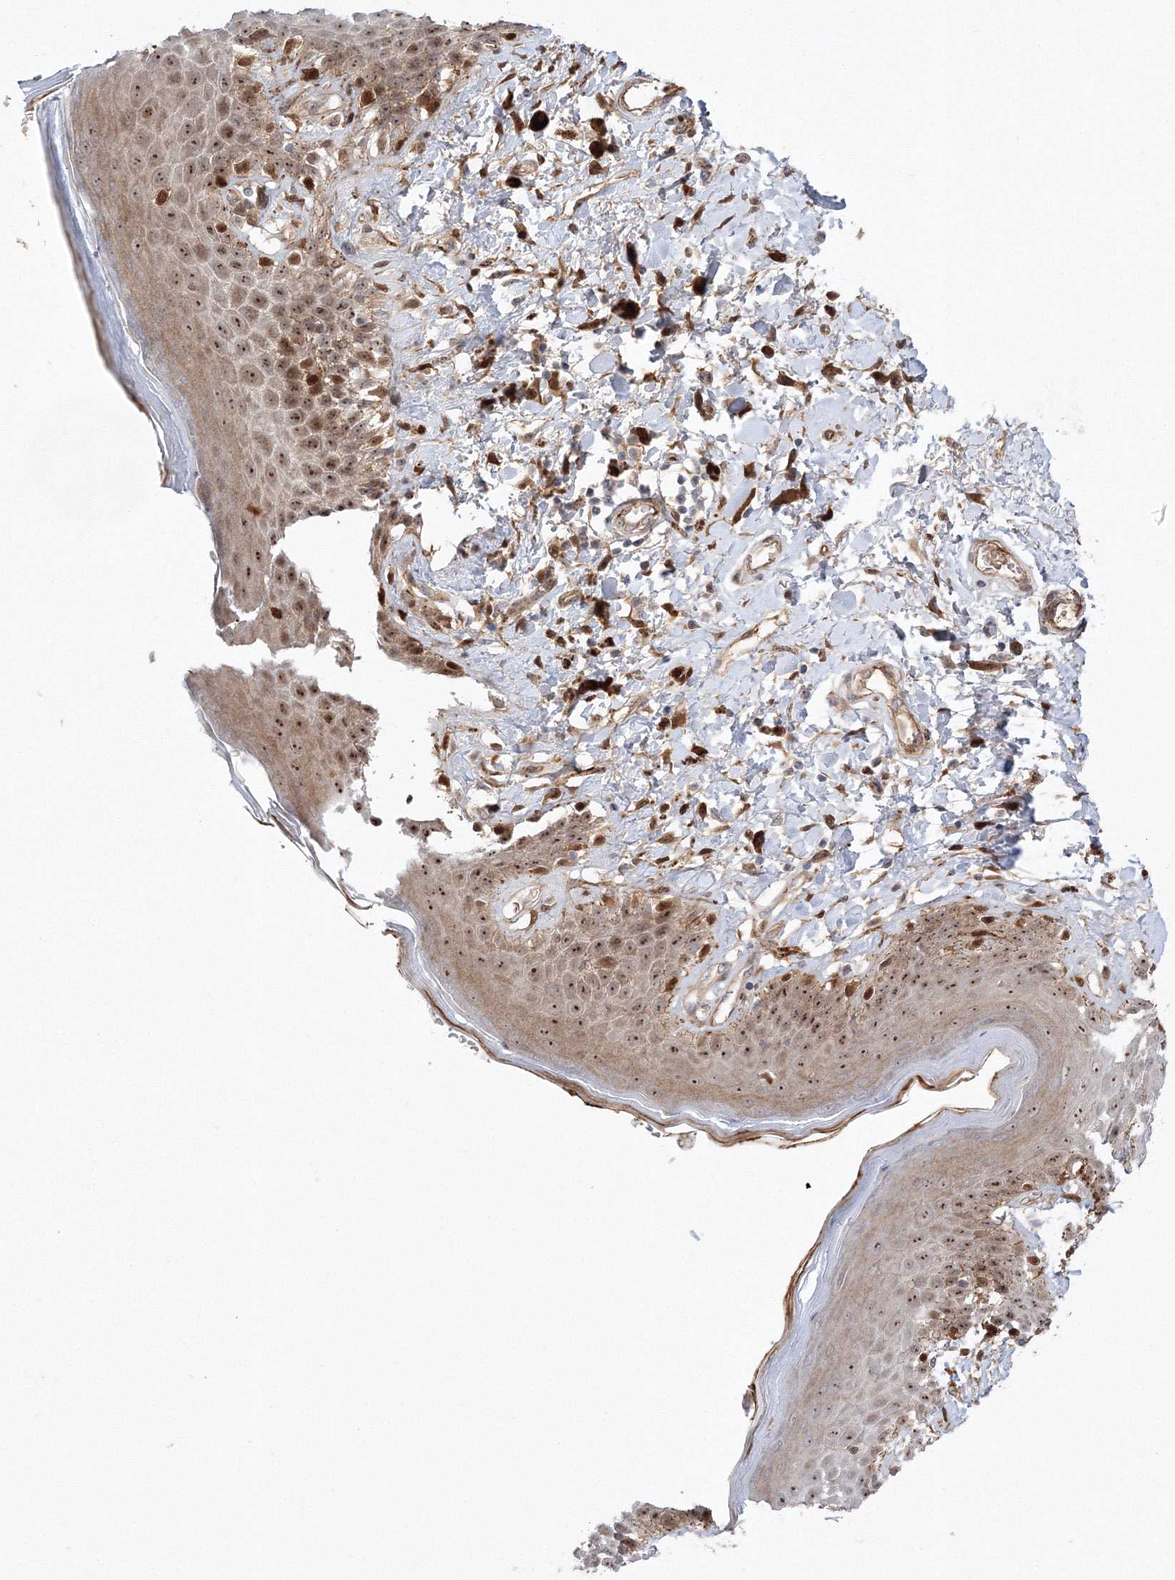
{"staining": {"intensity": "strong", "quantity": "25%-75%", "location": "cytoplasmic/membranous,nuclear"}, "tissue": "skin", "cell_type": "Epidermal cells", "image_type": "normal", "snomed": [{"axis": "morphology", "description": "Normal tissue, NOS"}, {"axis": "topography", "description": "Anal"}], "caption": "Protein staining by immunohistochemistry (IHC) demonstrates strong cytoplasmic/membranous,nuclear positivity in about 25%-75% of epidermal cells in normal skin. (brown staining indicates protein expression, while blue staining denotes nuclei).", "gene": "NPM3", "patient": {"sex": "female", "age": 78}}